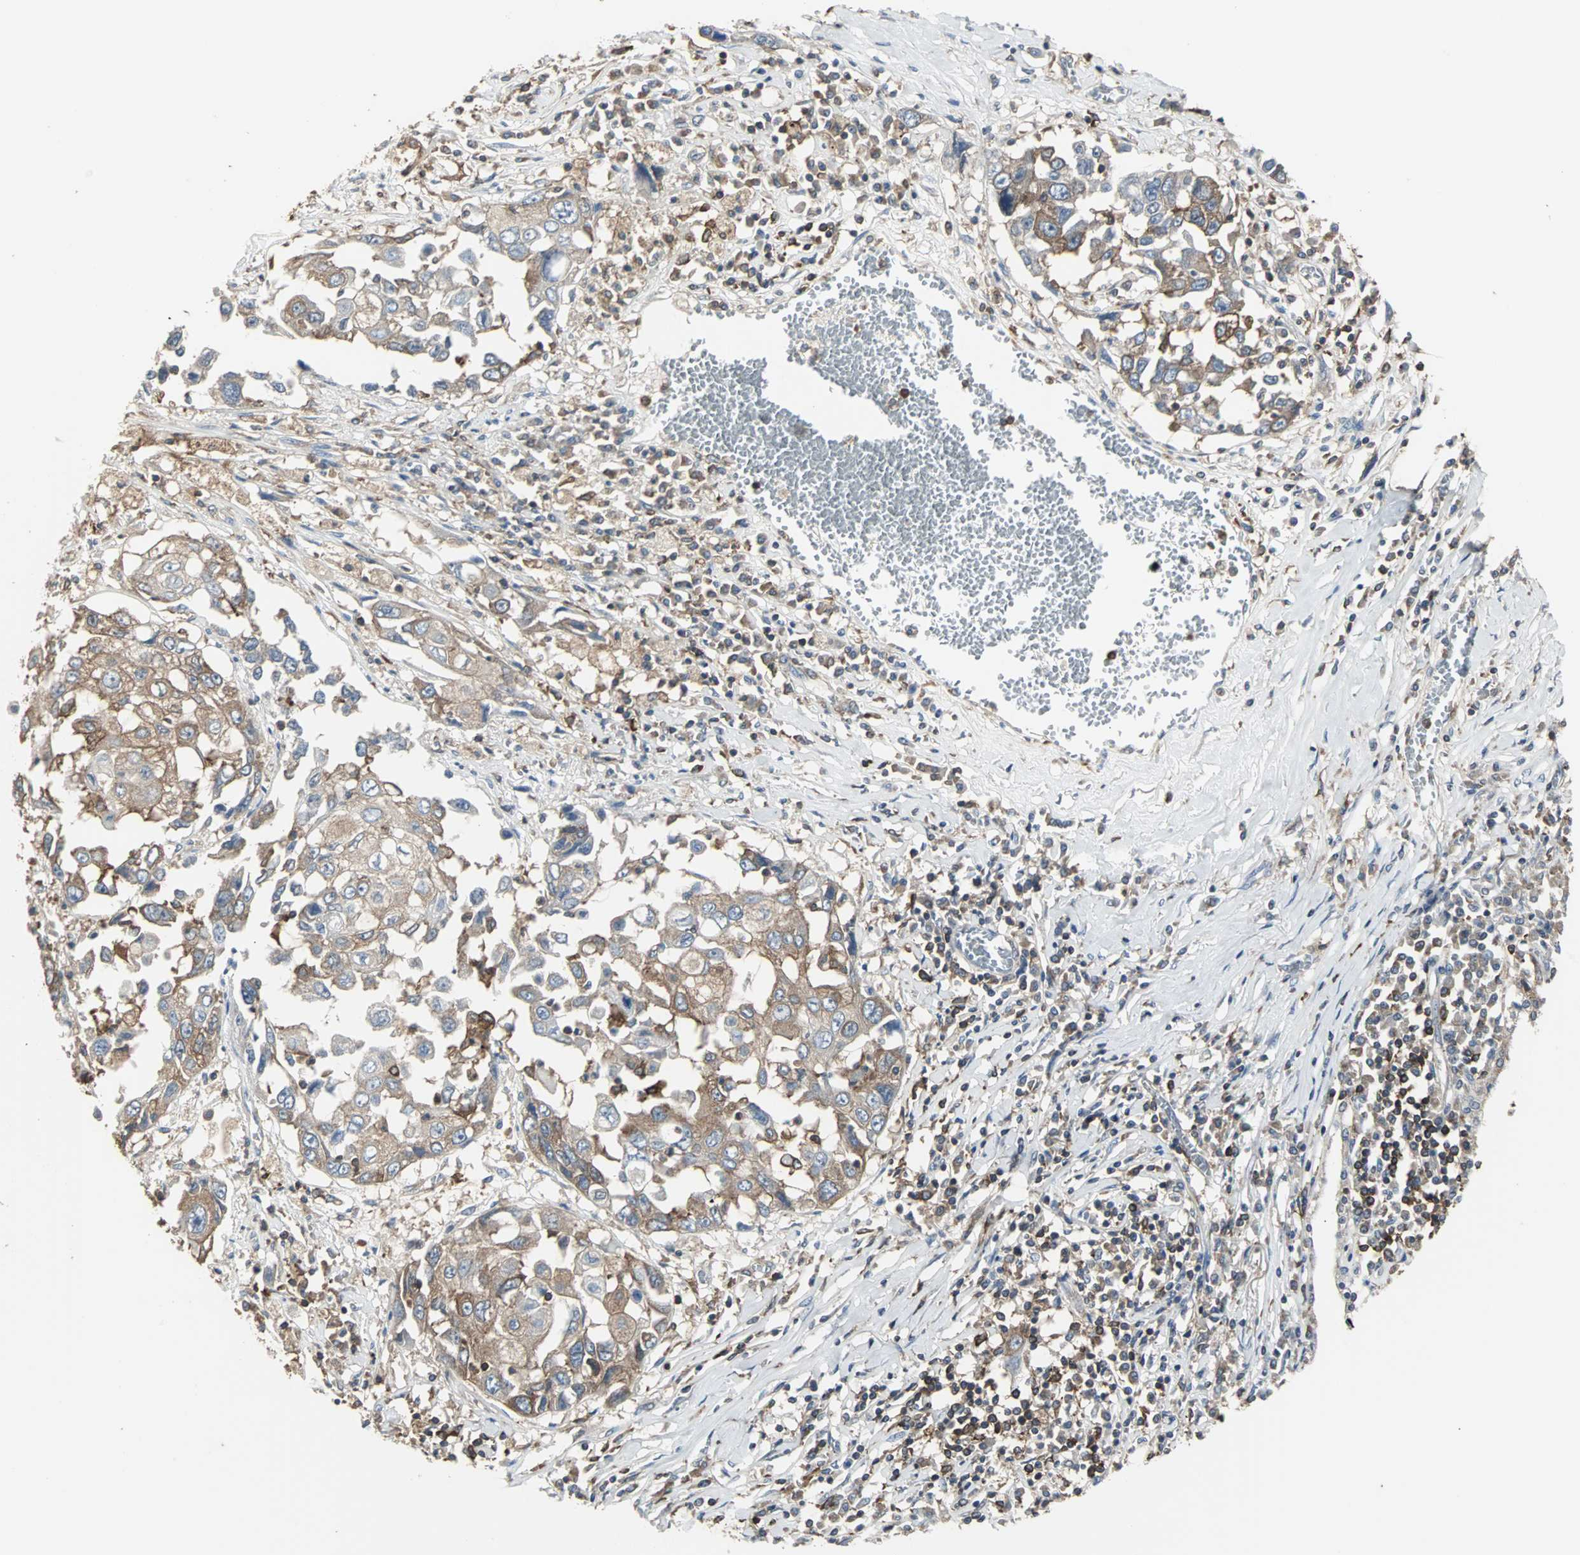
{"staining": {"intensity": "moderate", "quantity": ">75%", "location": "cytoplasmic/membranous"}, "tissue": "lung cancer", "cell_type": "Tumor cells", "image_type": "cancer", "snomed": [{"axis": "morphology", "description": "Squamous cell carcinoma, NOS"}, {"axis": "topography", "description": "Lung"}], "caption": "Human lung cancer (squamous cell carcinoma) stained with a protein marker reveals moderate staining in tumor cells.", "gene": "LRRFIP1", "patient": {"sex": "male", "age": 71}}